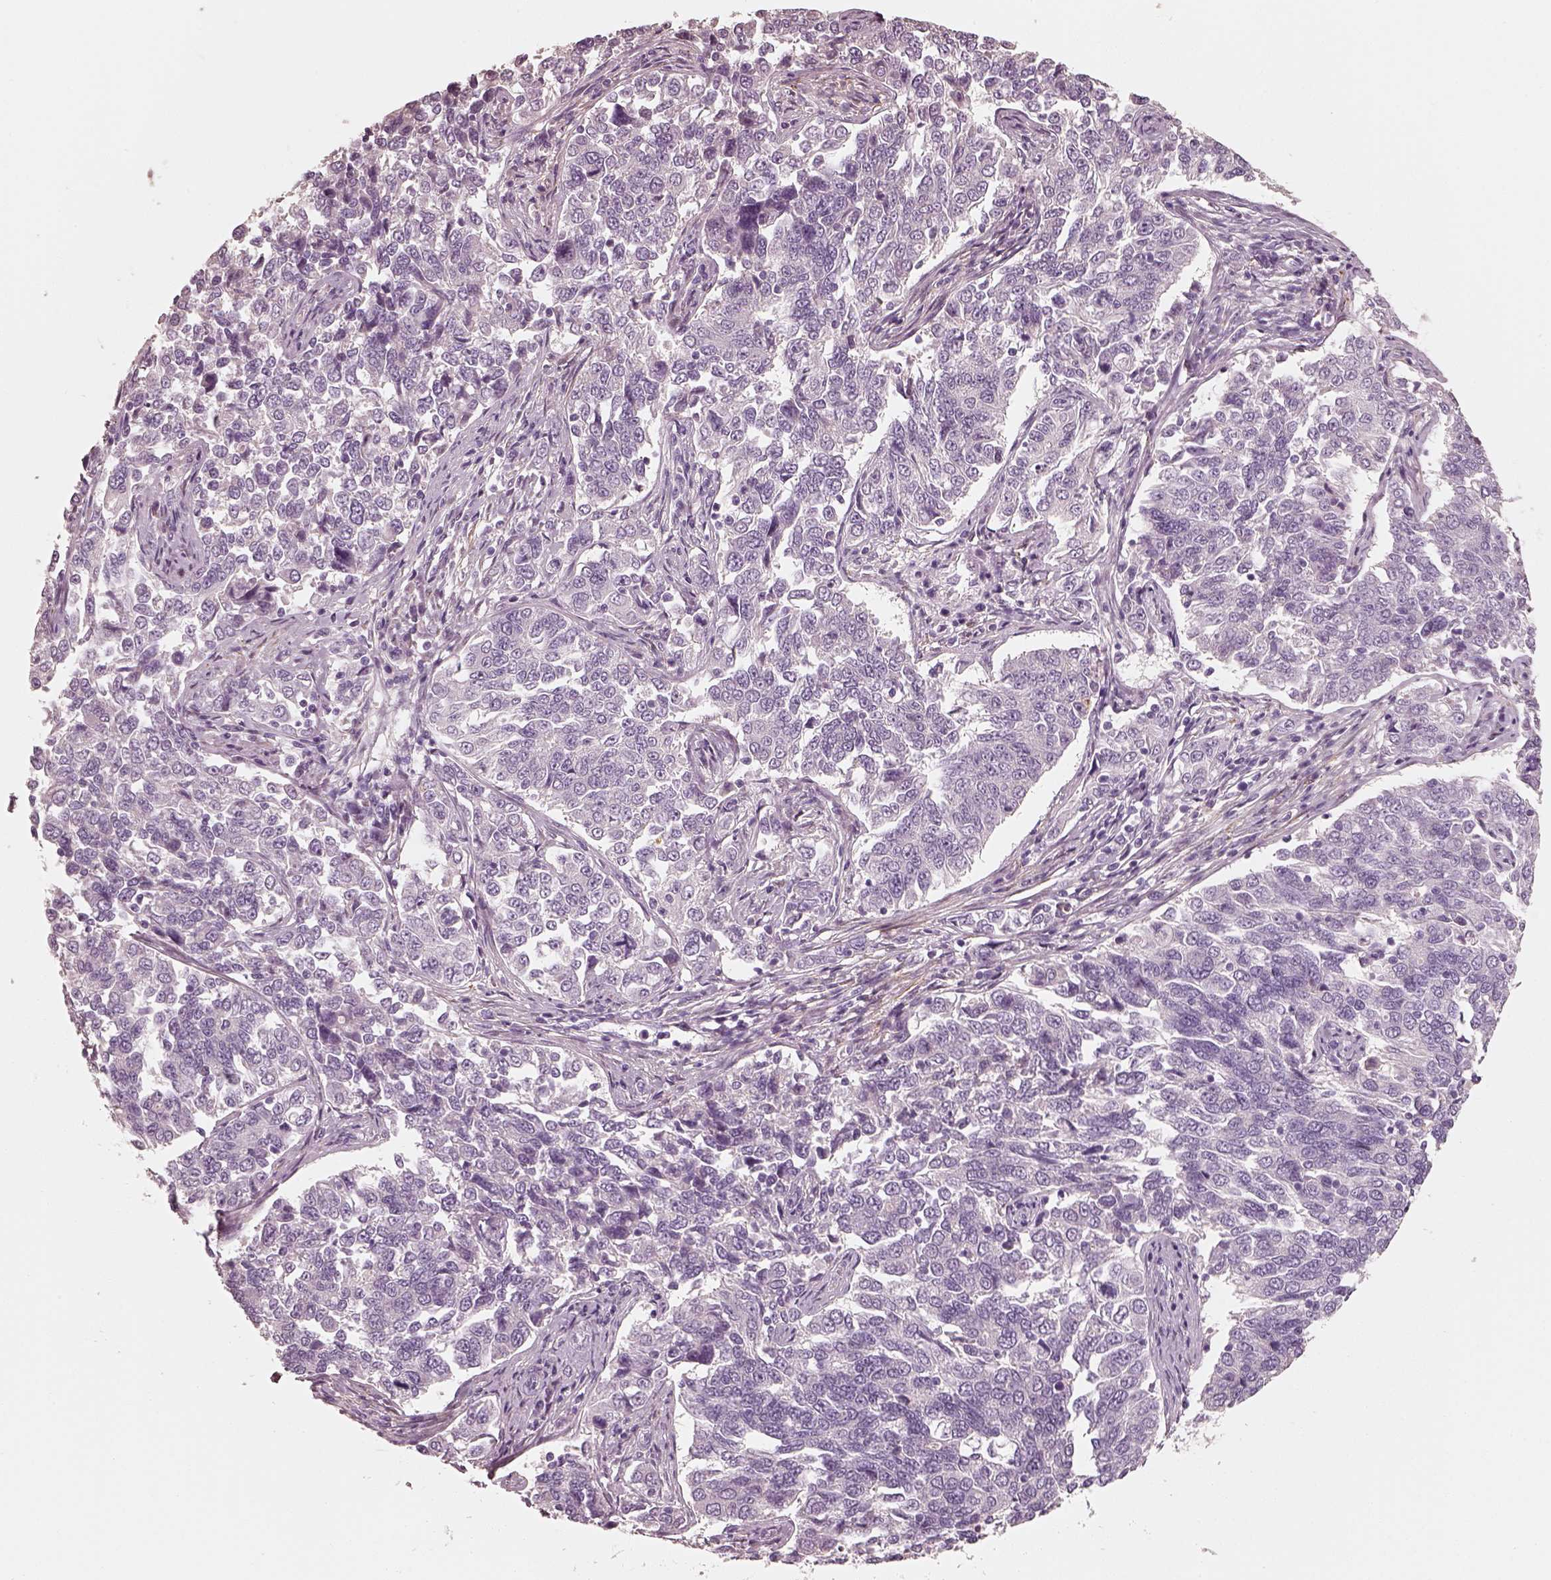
{"staining": {"intensity": "negative", "quantity": "none", "location": "none"}, "tissue": "endometrial cancer", "cell_type": "Tumor cells", "image_type": "cancer", "snomed": [{"axis": "morphology", "description": "Adenocarcinoma, NOS"}, {"axis": "topography", "description": "Endometrium"}], "caption": "Immunohistochemistry (IHC) histopathology image of neoplastic tissue: endometrial cancer (adenocarcinoma) stained with DAB (3,3'-diaminobenzidine) exhibits no significant protein staining in tumor cells.", "gene": "RS1", "patient": {"sex": "female", "age": 43}}